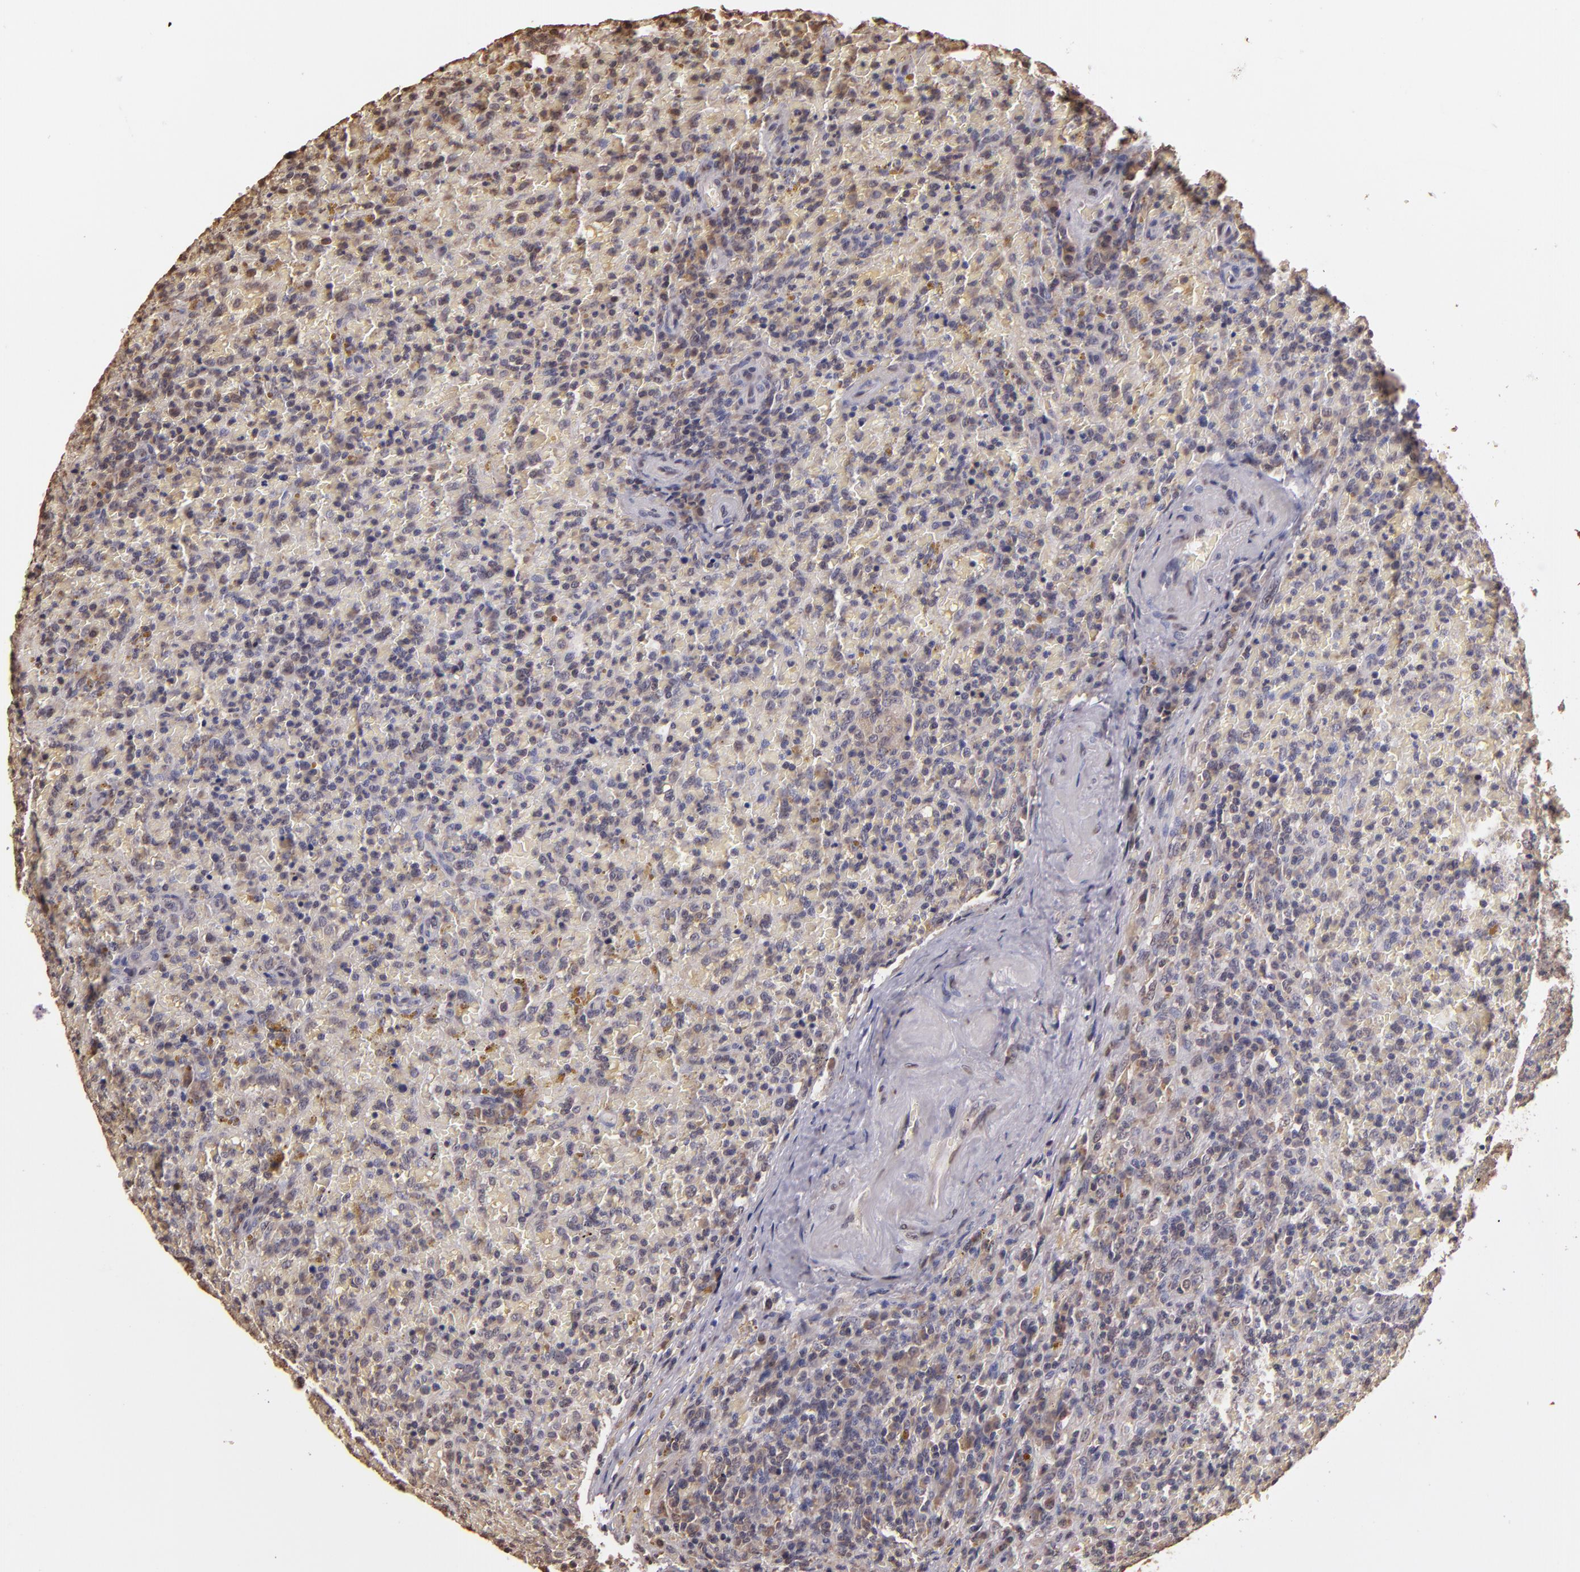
{"staining": {"intensity": "negative", "quantity": "none", "location": "none"}, "tissue": "lymphoma", "cell_type": "Tumor cells", "image_type": "cancer", "snomed": [{"axis": "morphology", "description": "Malignant lymphoma, non-Hodgkin's type, High grade"}, {"axis": "topography", "description": "Spleen"}, {"axis": "topography", "description": "Lymph node"}], "caption": "Tumor cells show no significant protein positivity in high-grade malignant lymphoma, non-Hodgkin's type.", "gene": "ARPC2", "patient": {"sex": "female", "age": 70}}